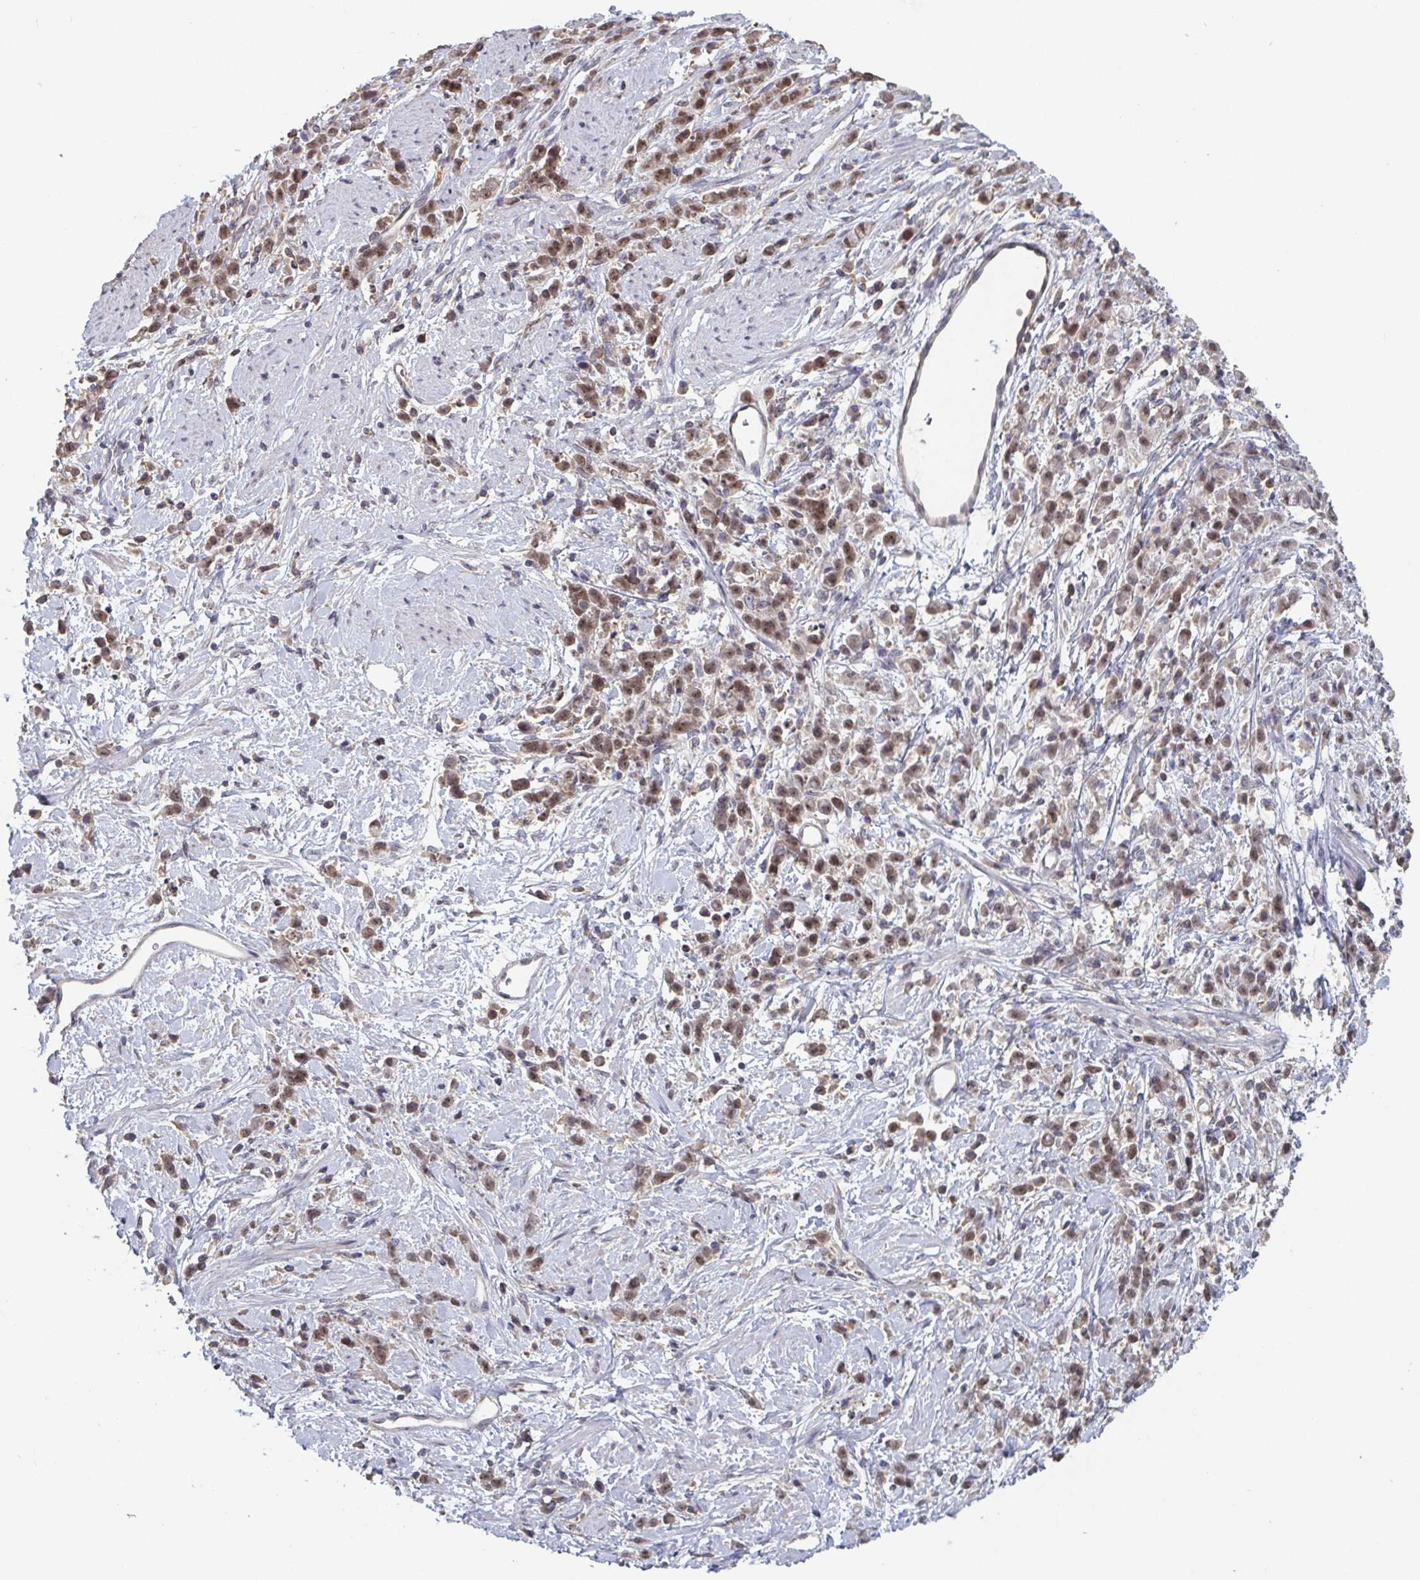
{"staining": {"intensity": "moderate", "quantity": ">75%", "location": "nuclear"}, "tissue": "stomach cancer", "cell_type": "Tumor cells", "image_type": "cancer", "snomed": [{"axis": "morphology", "description": "Adenocarcinoma, NOS"}, {"axis": "topography", "description": "Stomach"}], "caption": "Adenocarcinoma (stomach) stained for a protein (brown) displays moderate nuclear positive positivity in approximately >75% of tumor cells.", "gene": "LIX1", "patient": {"sex": "female", "age": 60}}